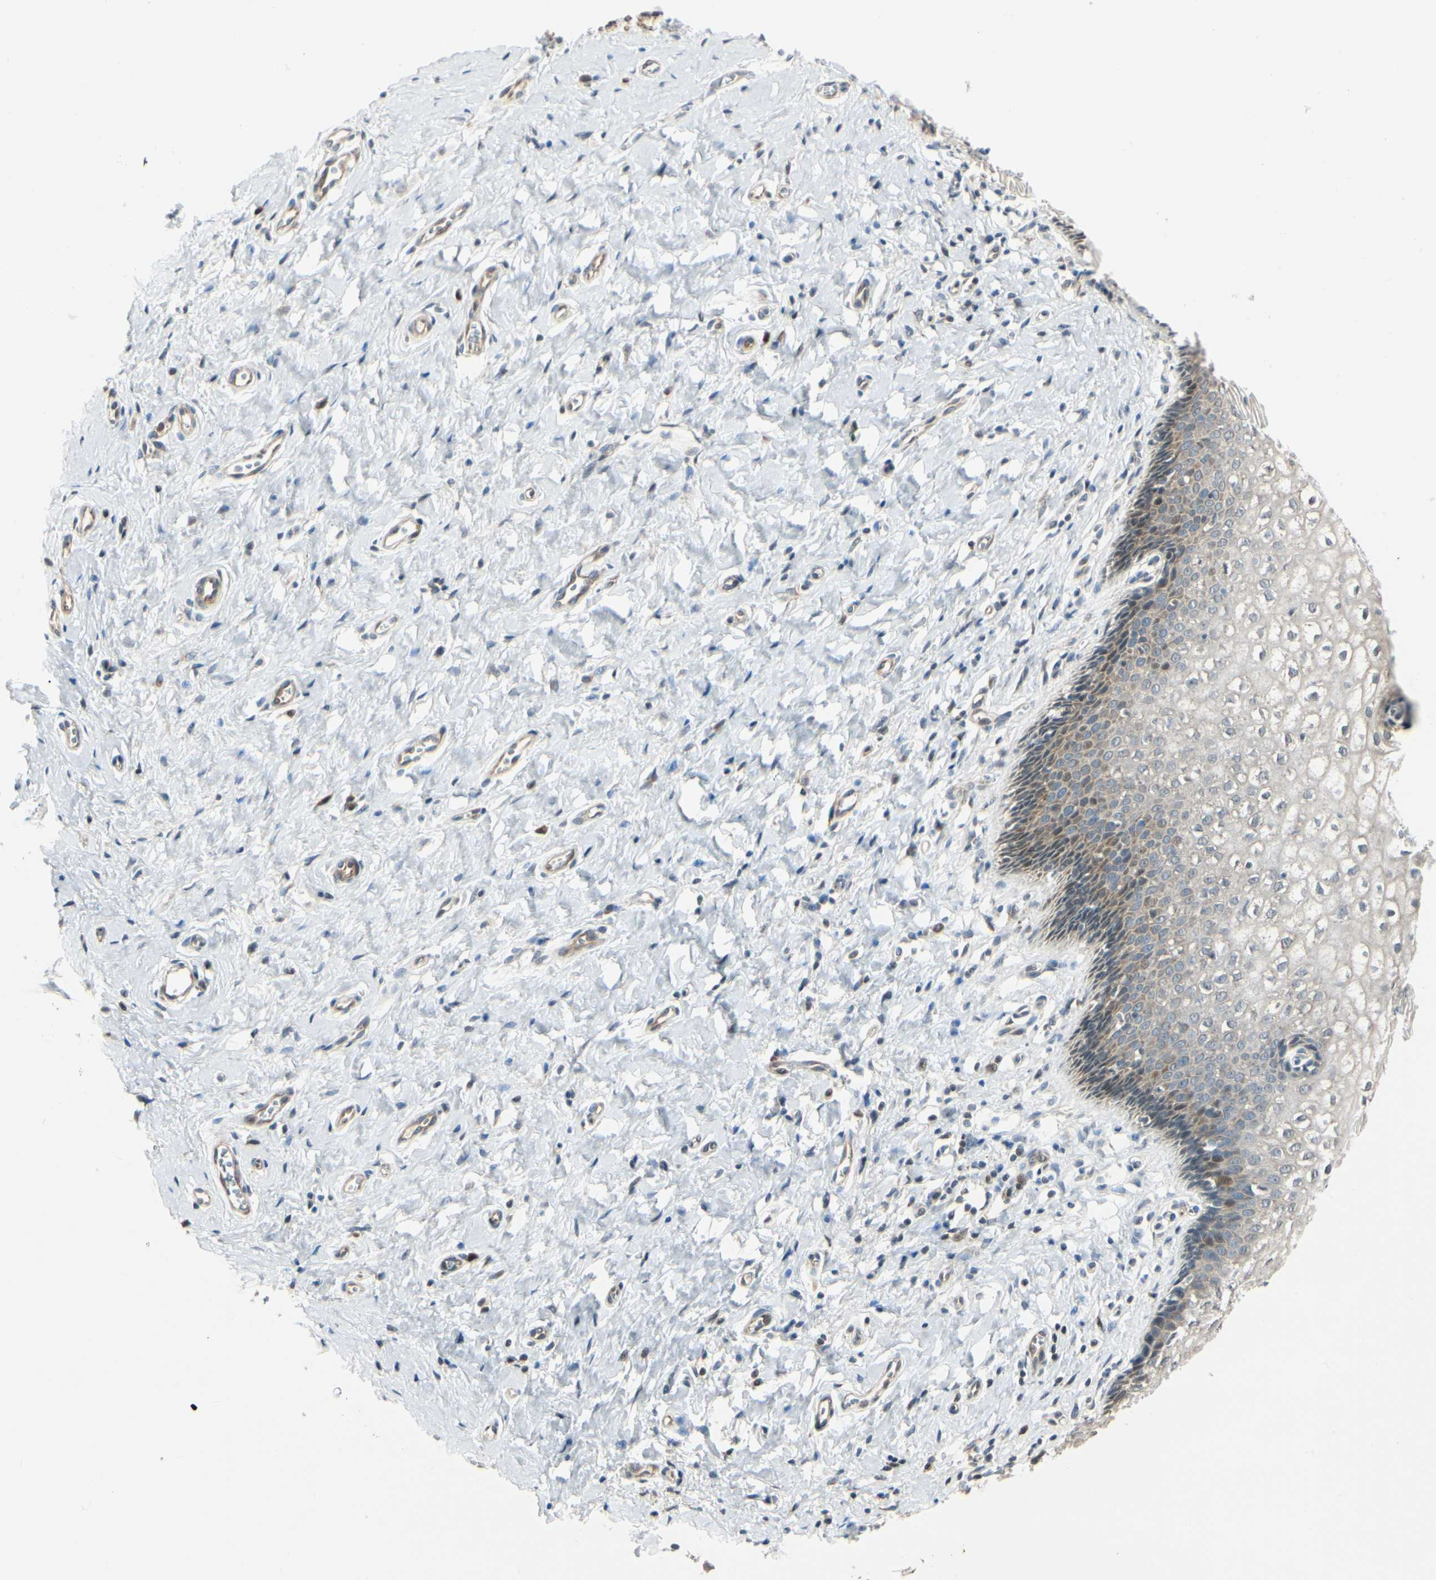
{"staining": {"intensity": "weak", "quantity": ">75%", "location": "cytoplasmic/membranous"}, "tissue": "vagina", "cell_type": "Squamous epithelial cells", "image_type": "normal", "snomed": [{"axis": "morphology", "description": "Normal tissue, NOS"}, {"axis": "topography", "description": "Soft tissue"}, {"axis": "topography", "description": "Vagina"}], "caption": "DAB immunohistochemical staining of unremarkable vagina displays weak cytoplasmic/membranous protein staining in about >75% of squamous epithelial cells.", "gene": "P4HA3", "patient": {"sex": "female", "age": 61}}